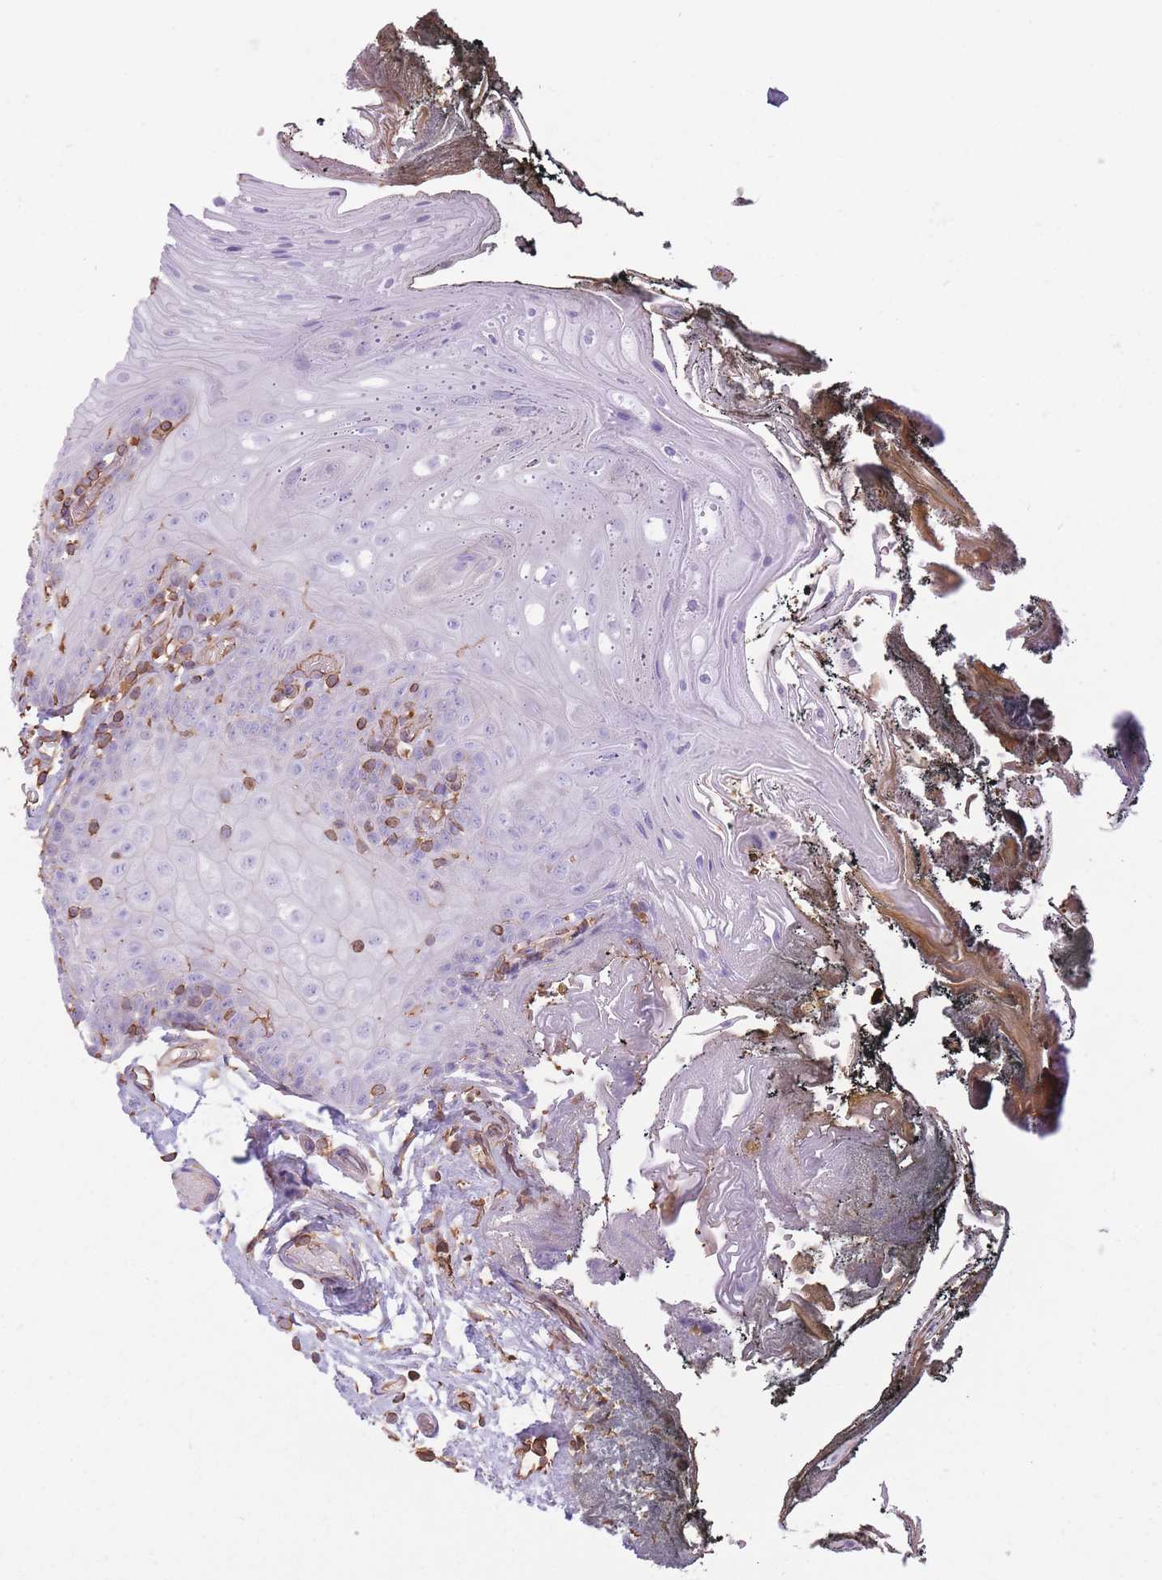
{"staining": {"intensity": "negative", "quantity": "none", "location": "none"}, "tissue": "oral mucosa", "cell_type": "Squamous epithelial cells", "image_type": "normal", "snomed": [{"axis": "morphology", "description": "Normal tissue, NOS"}, {"axis": "morphology", "description": "Squamous cell carcinoma, NOS"}, {"axis": "topography", "description": "Oral tissue"}, {"axis": "topography", "description": "Head-Neck"}], "caption": "Immunohistochemistry (IHC) histopathology image of unremarkable oral mucosa stained for a protein (brown), which exhibits no staining in squamous epithelial cells.", "gene": "ADD1", "patient": {"sex": "female", "age": 81}}